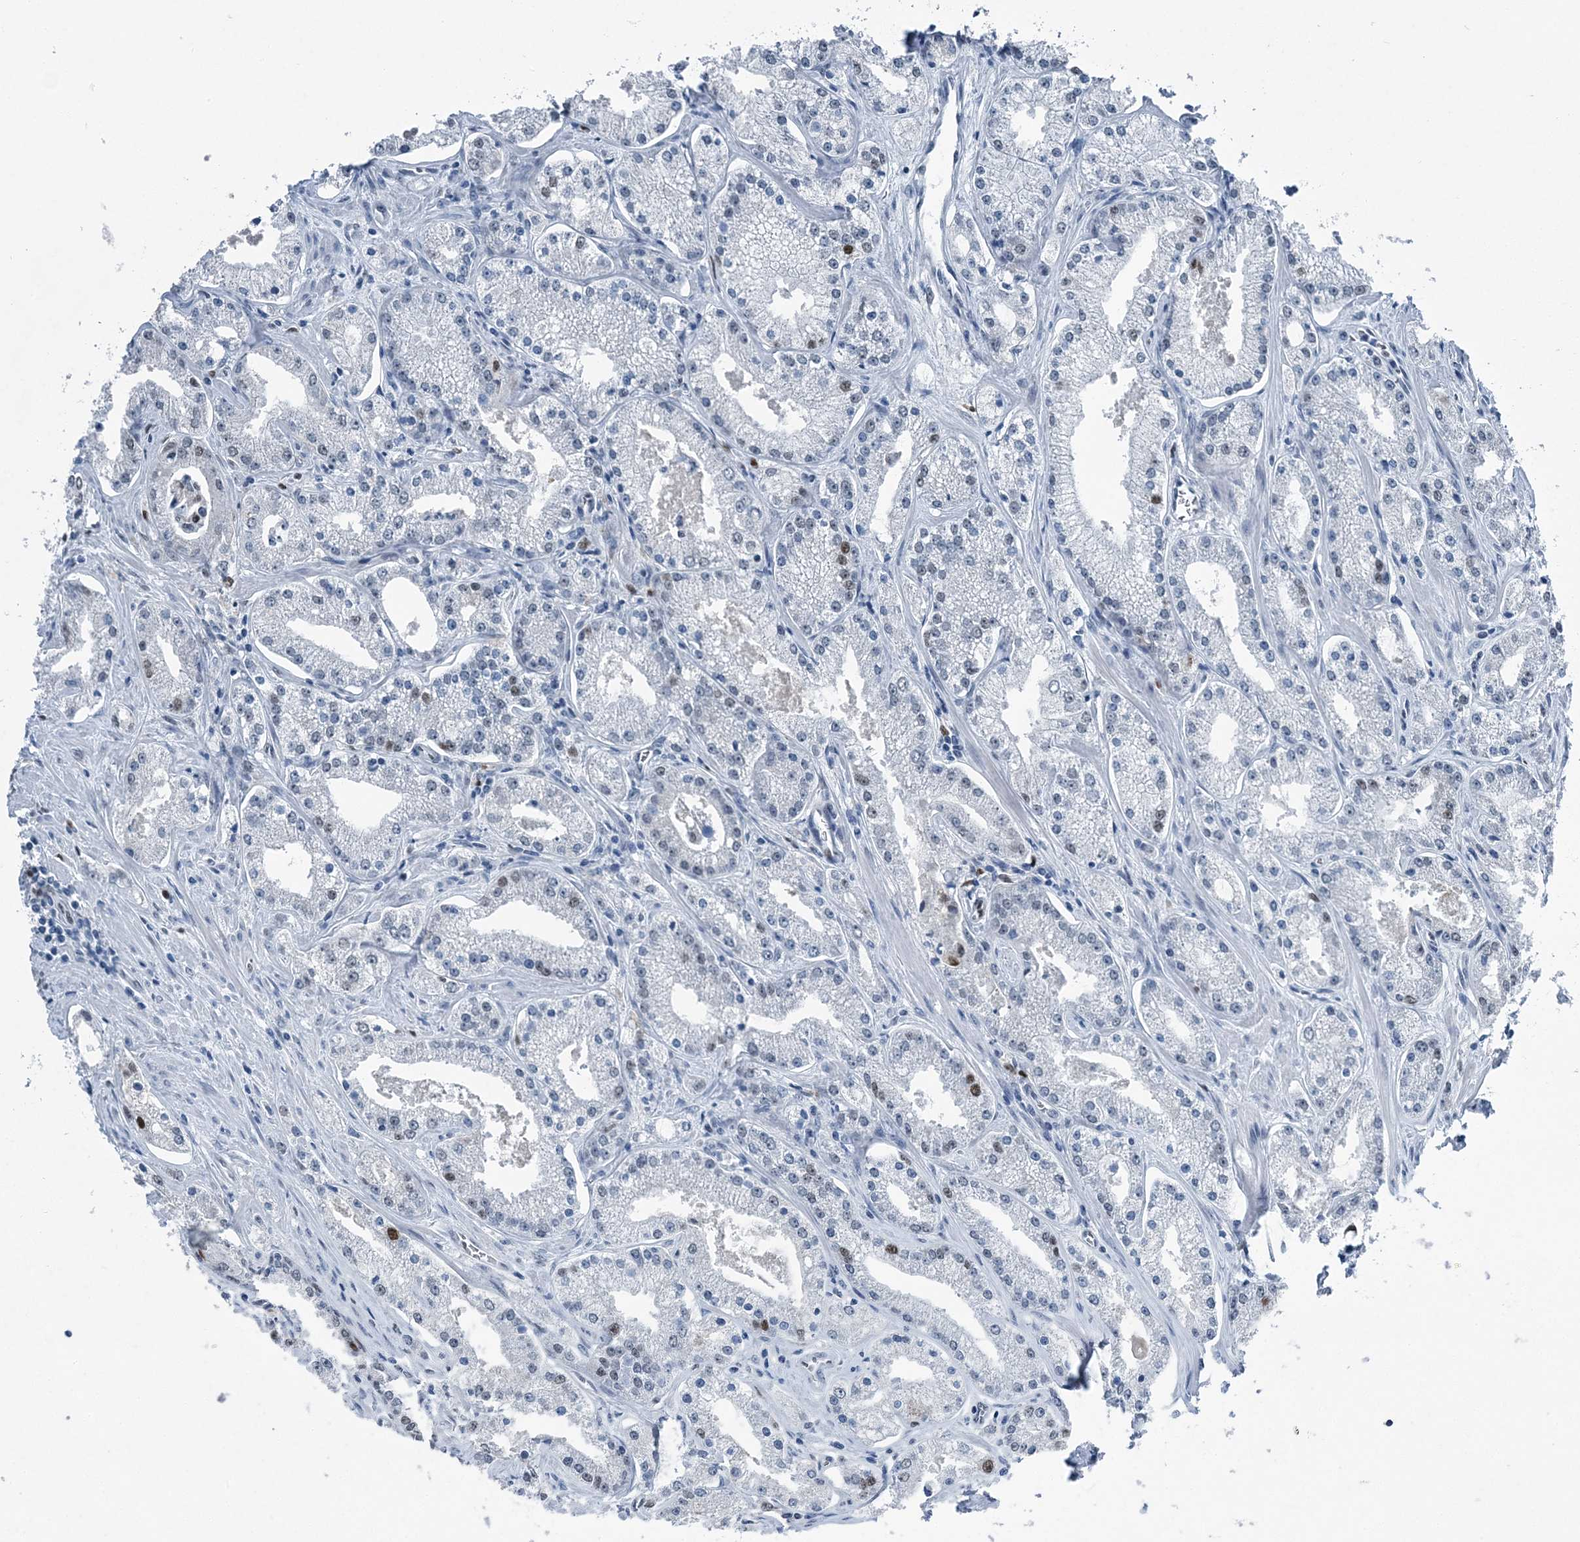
{"staining": {"intensity": "moderate", "quantity": "<25%", "location": "nuclear"}, "tissue": "prostate cancer", "cell_type": "Tumor cells", "image_type": "cancer", "snomed": [{"axis": "morphology", "description": "Adenocarcinoma, Low grade"}, {"axis": "topography", "description": "Prostate"}], "caption": "Prostate low-grade adenocarcinoma stained for a protein (brown) shows moderate nuclear positive staining in about <25% of tumor cells.", "gene": "HAT1", "patient": {"sex": "male", "age": 69}}